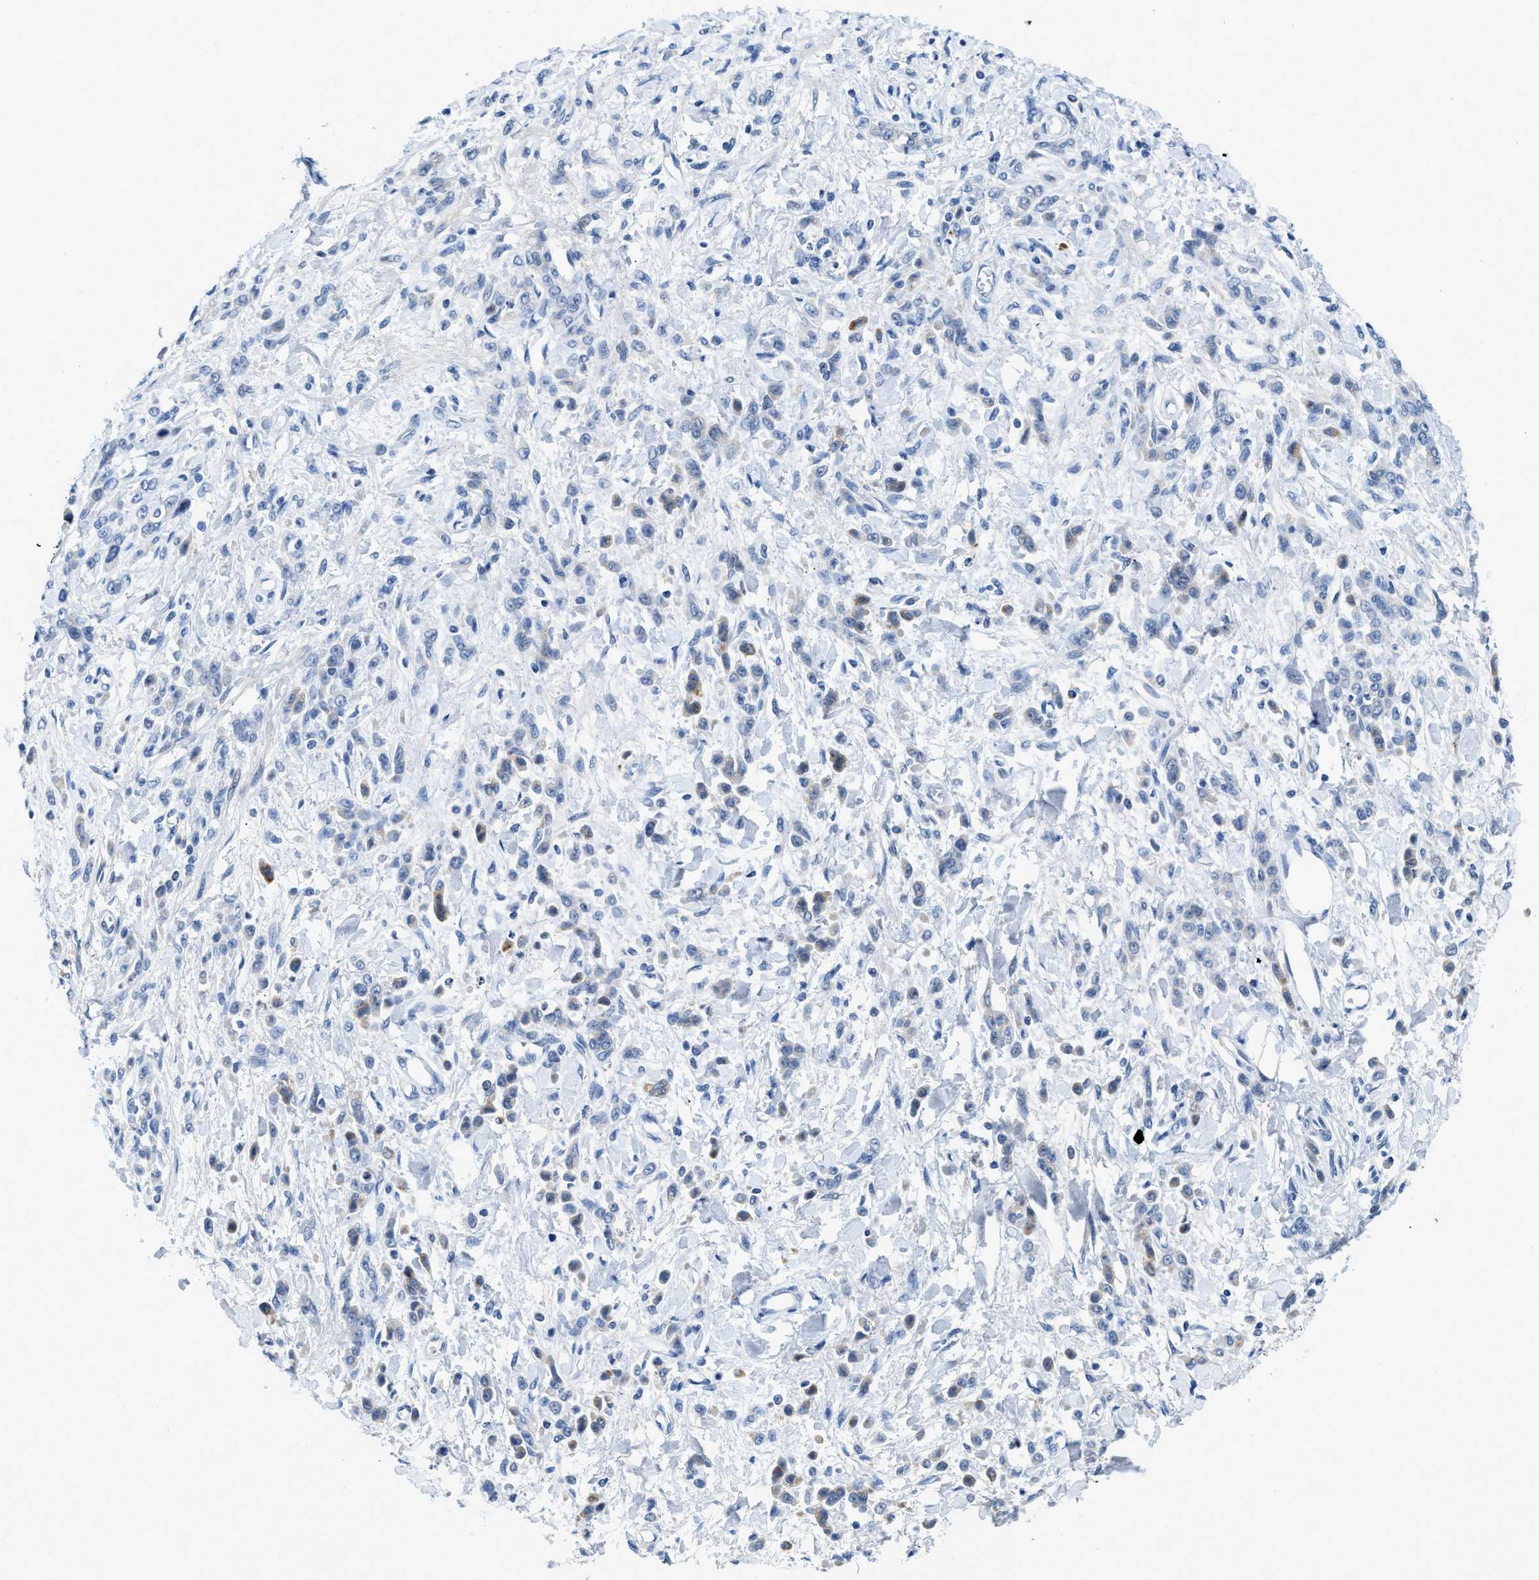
{"staining": {"intensity": "negative", "quantity": "none", "location": "none"}, "tissue": "stomach cancer", "cell_type": "Tumor cells", "image_type": "cancer", "snomed": [{"axis": "morphology", "description": "Normal tissue, NOS"}, {"axis": "morphology", "description": "Adenocarcinoma, NOS"}, {"axis": "topography", "description": "Stomach"}], "caption": "Histopathology image shows no significant protein expression in tumor cells of adenocarcinoma (stomach). The staining is performed using DAB brown chromogen with nuclei counter-stained in using hematoxylin.", "gene": "TSPAN3", "patient": {"sex": "male", "age": 82}}